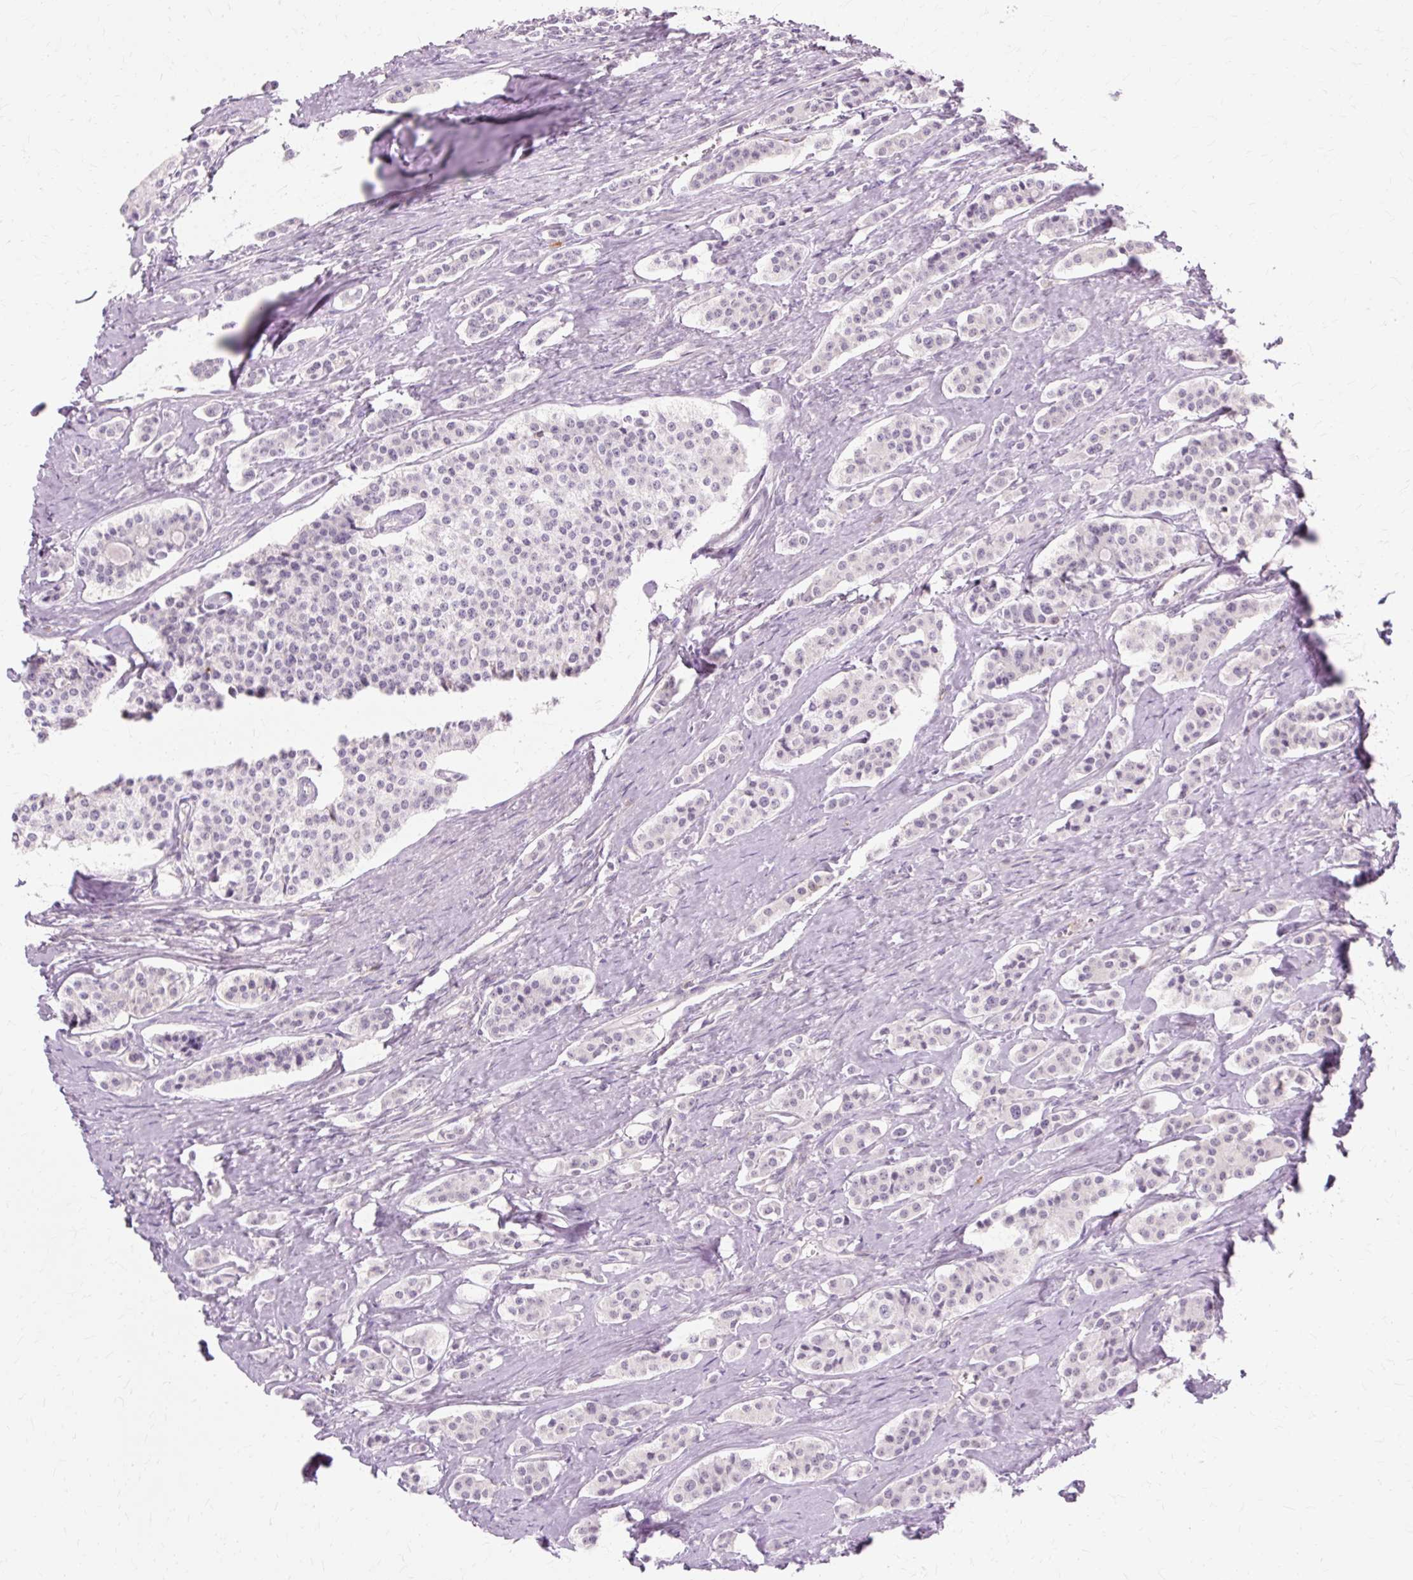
{"staining": {"intensity": "negative", "quantity": "none", "location": "none"}, "tissue": "carcinoid", "cell_type": "Tumor cells", "image_type": "cancer", "snomed": [{"axis": "morphology", "description": "Carcinoid, malignant, NOS"}, {"axis": "topography", "description": "Small intestine"}], "caption": "DAB (3,3'-diaminobenzidine) immunohistochemical staining of malignant carcinoid displays no significant positivity in tumor cells. Nuclei are stained in blue.", "gene": "ZNF35", "patient": {"sex": "male", "age": 63}}